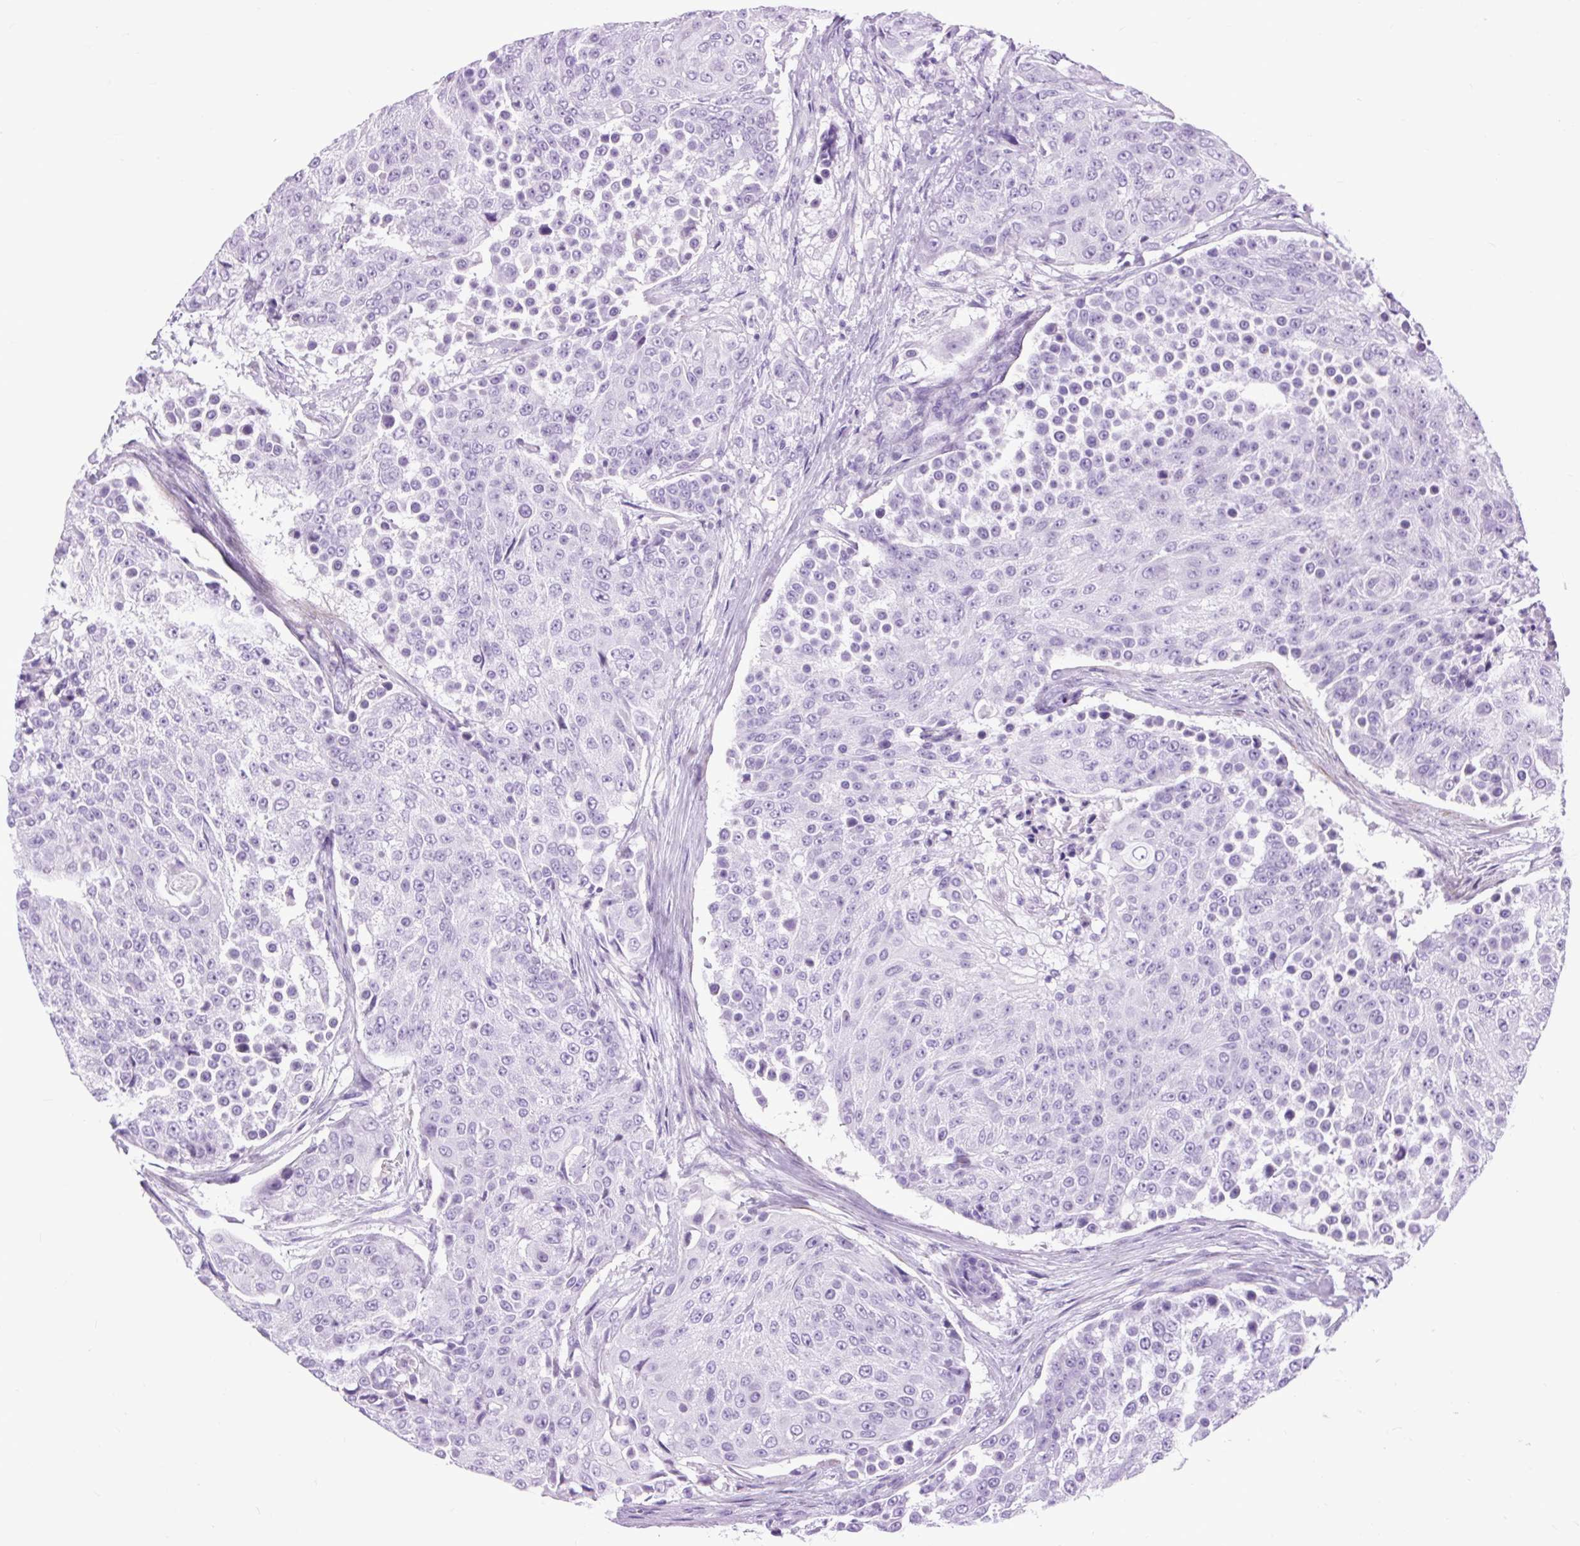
{"staining": {"intensity": "negative", "quantity": "none", "location": "none"}, "tissue": "urothelial cancer", "cell_type": "Tumor cells", "image_type": "cancer", "snomed": [{"axis": "morphology", "description": "Urothelial carcinoma, High grade"}, {"axis": "topography", "description": "Urinary bladder"}], "caption": "A high-resolution micrograph shows IHC staining of high-grade urothelial carcinoma, which reveals no significant positivity in tumor cells.", "gene": "DPP6", "patient": {"sex": "female", "age": 63}}